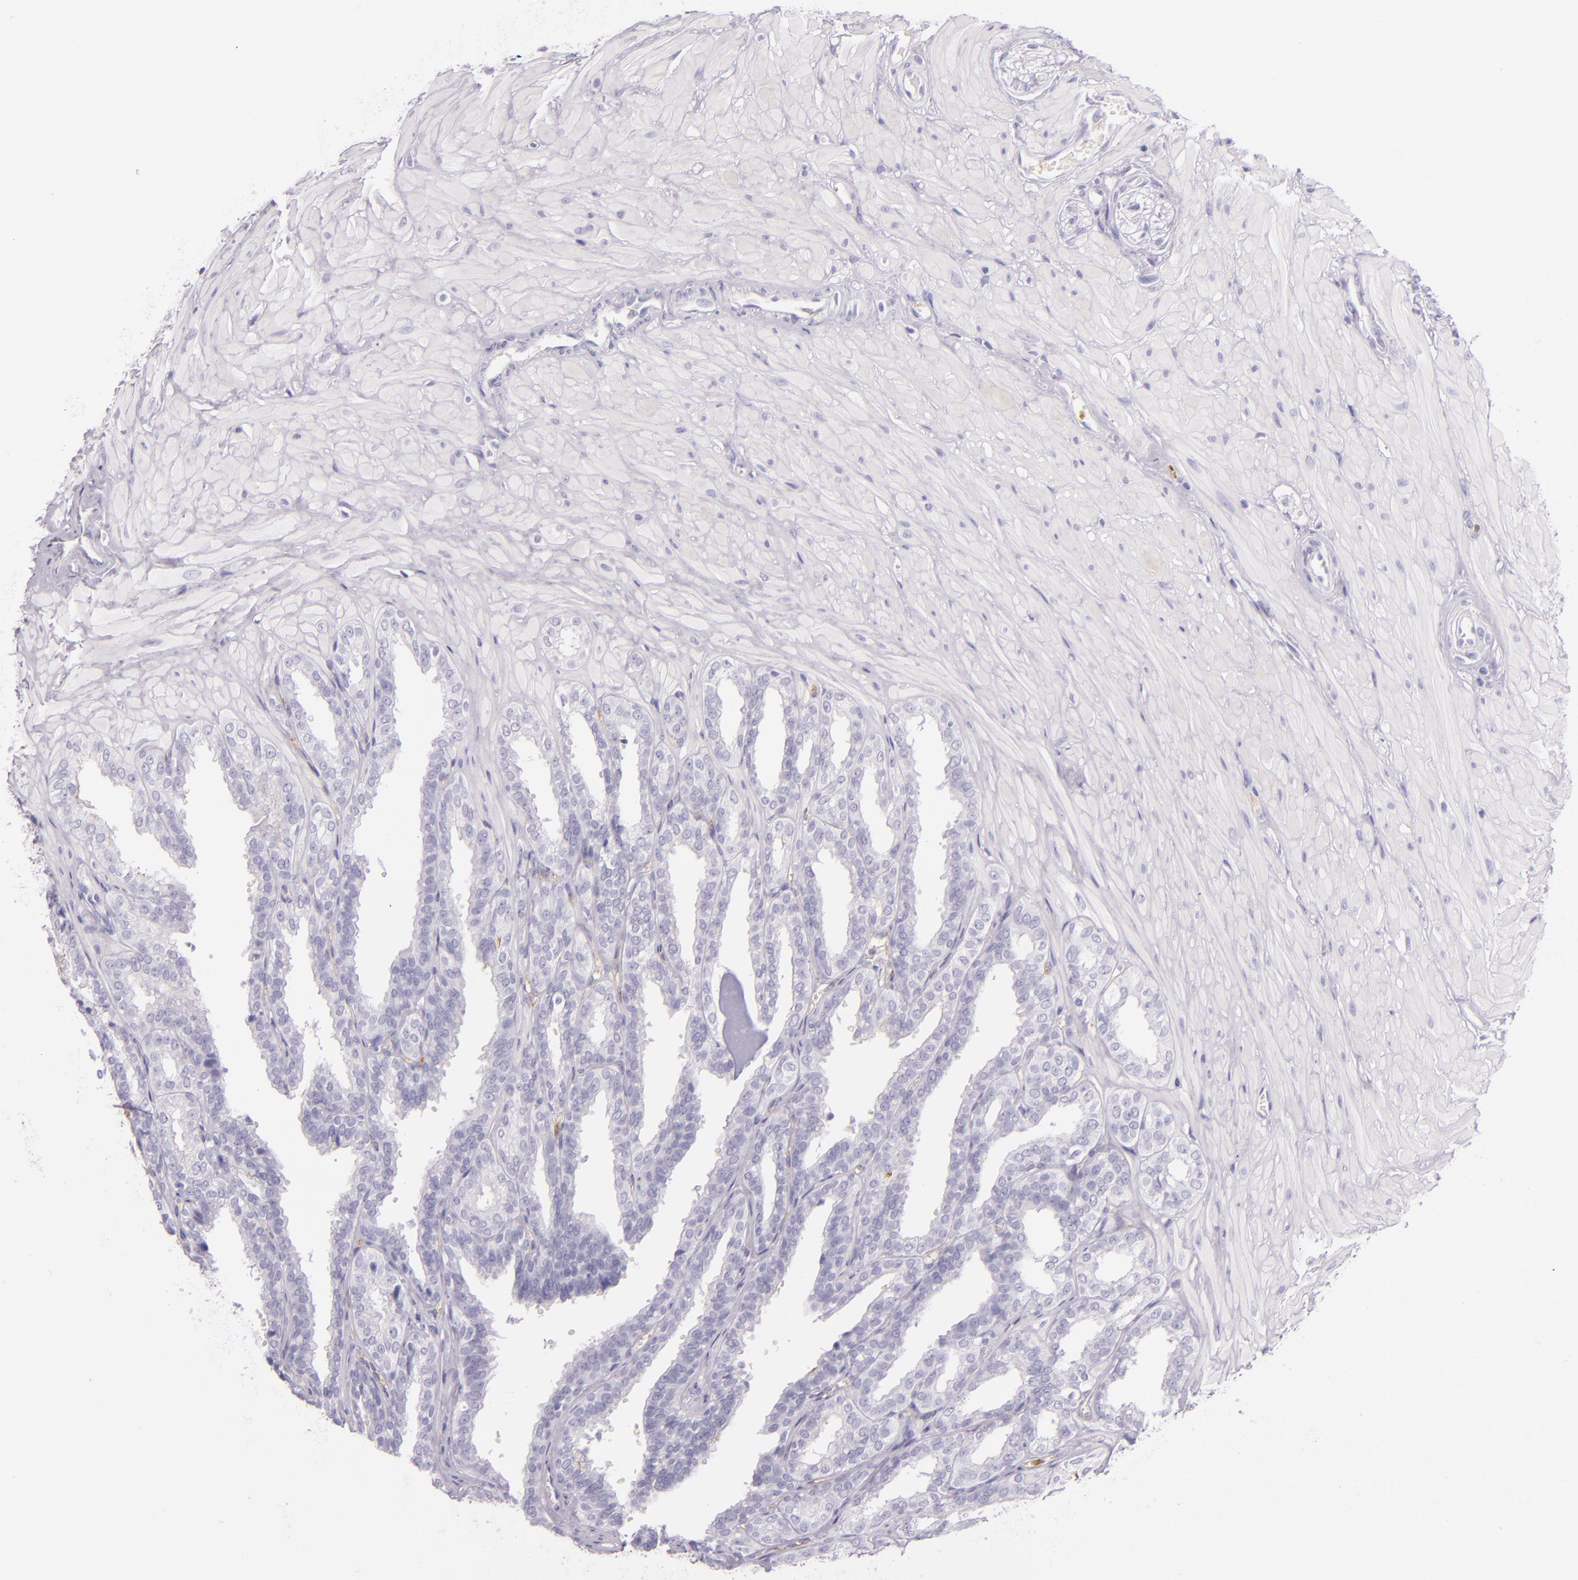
{"staining": {"intensity": "negative", "quantity": "none", "location": "none"}, "tissue": "seminal vesicle", "cell_type": "Glandular cells", "image_type": "normal", "snomed": [{"axis": "morphology", "description": "Normal tissue, NOS"}, {"axis": "topography", "description": "Seminal veicle"}], "caption": "IHC micrograph of unremarkable seminal vesicle stained for a protein (brown), which shows no positivity in glandular cells. (Stains: DAB immunohistochemistry (IHC) with hematoxylin counter stain, Microscopy: brightfield microscopy at high magnification).", "gene": "CEACAM1", "patient": {"sex": "male", "age": 26}}